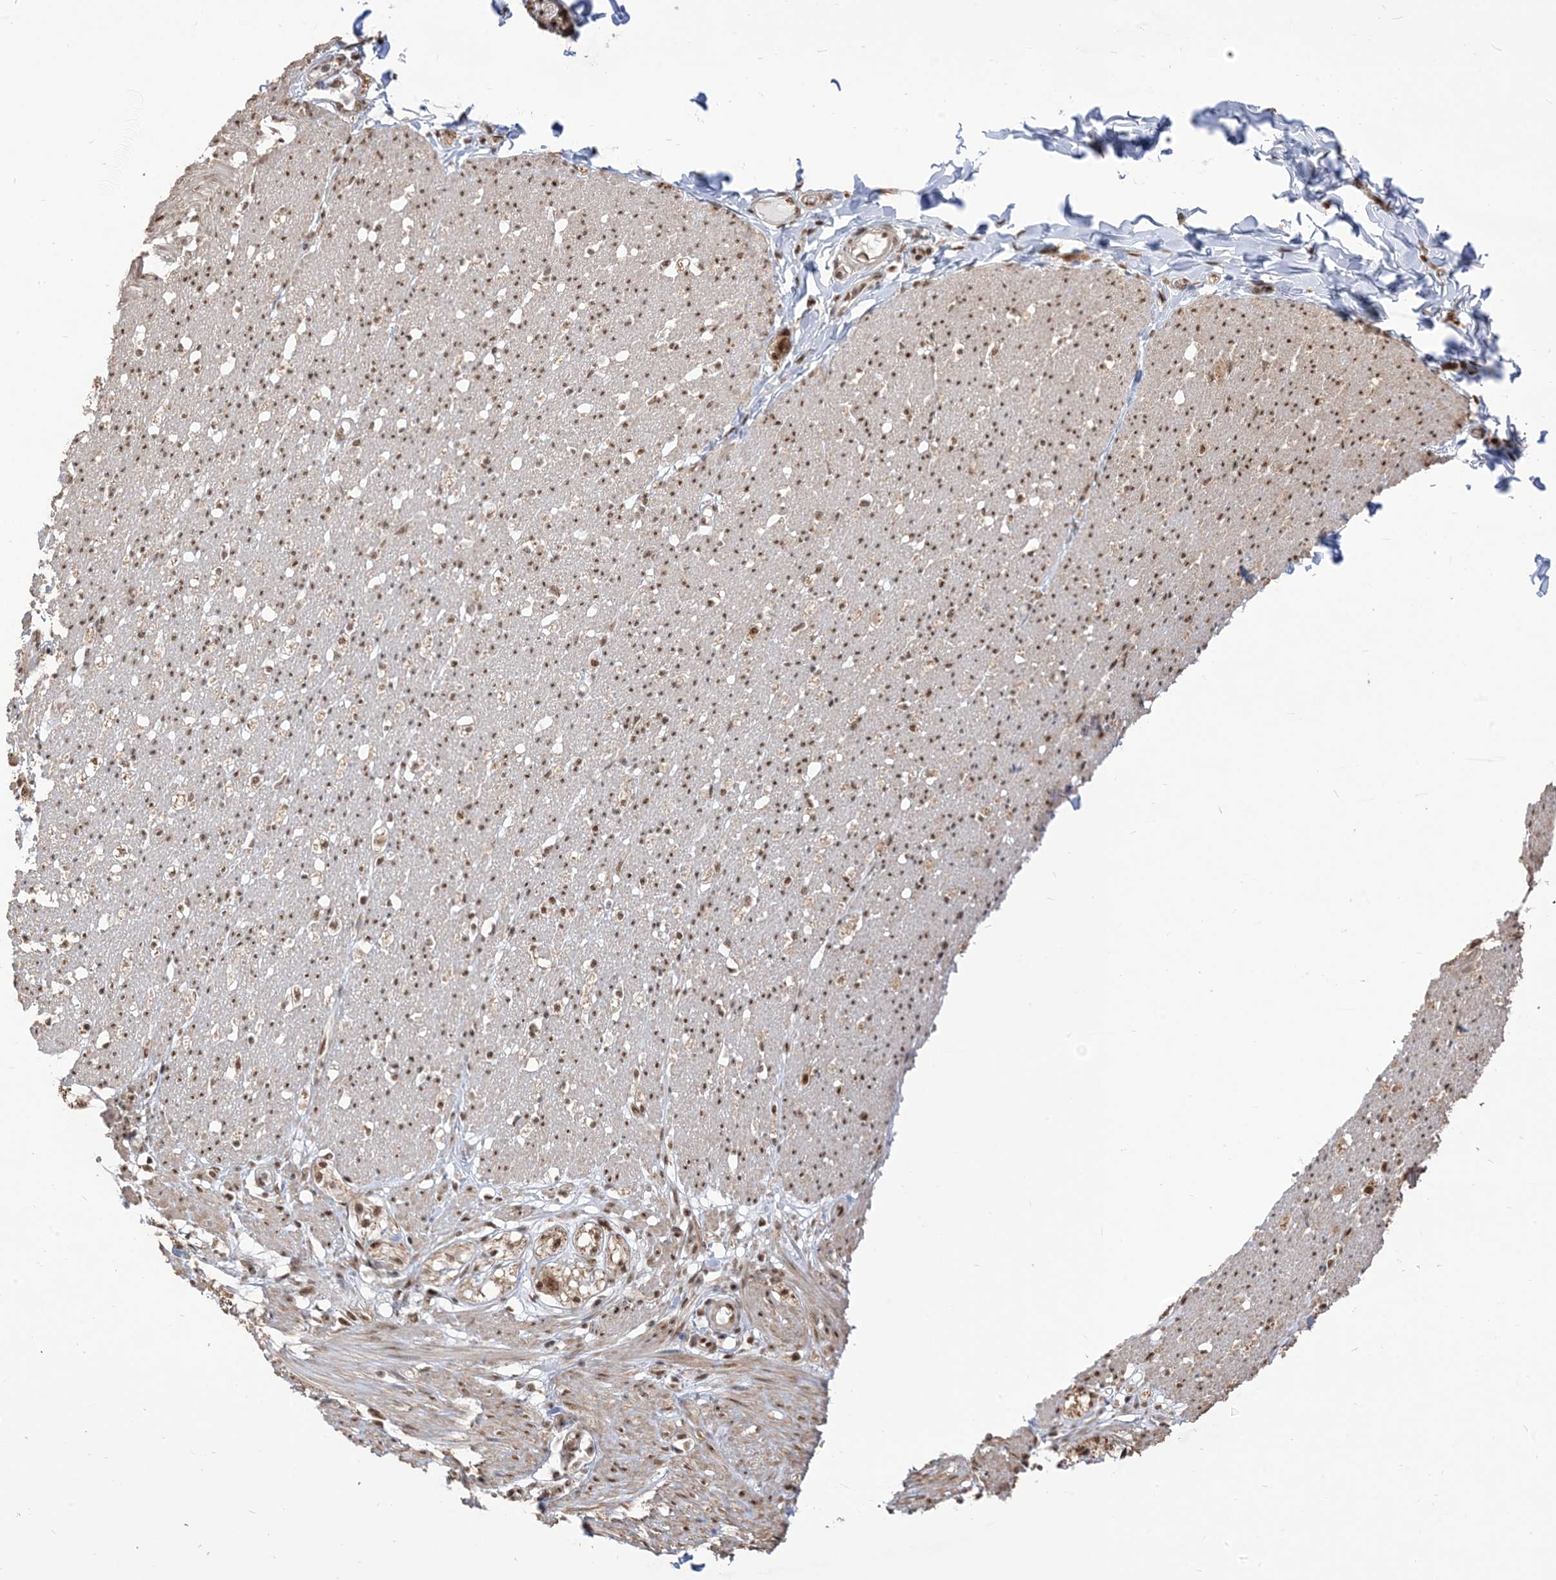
{"staining": {"intensity": "moderate", "quantity": ">75%", "location": "nuclear"}, "tissue": "smooth muscle", "cell_type": "Smooth muscle cells", "image_type": "normal", "snomed": [{"axis": "morphology", "description": "Normal tissue, NOS"}, {"axis": "morphology", "description": "Adenocarcinoma, NOS"}, {"axis": "topography", "description": "Colon"}, {"axis": "topography", "description": "Peripheral nerve tissue"}], "caption": "Immunohistochemistry (IHC) of normal smooth muscle displays medium levels of moderate nuclear expression in approximately >75% of smooth muscle cells.", "gene": "ARGLU1", "patient": {"sex": "male", "age": 14}}